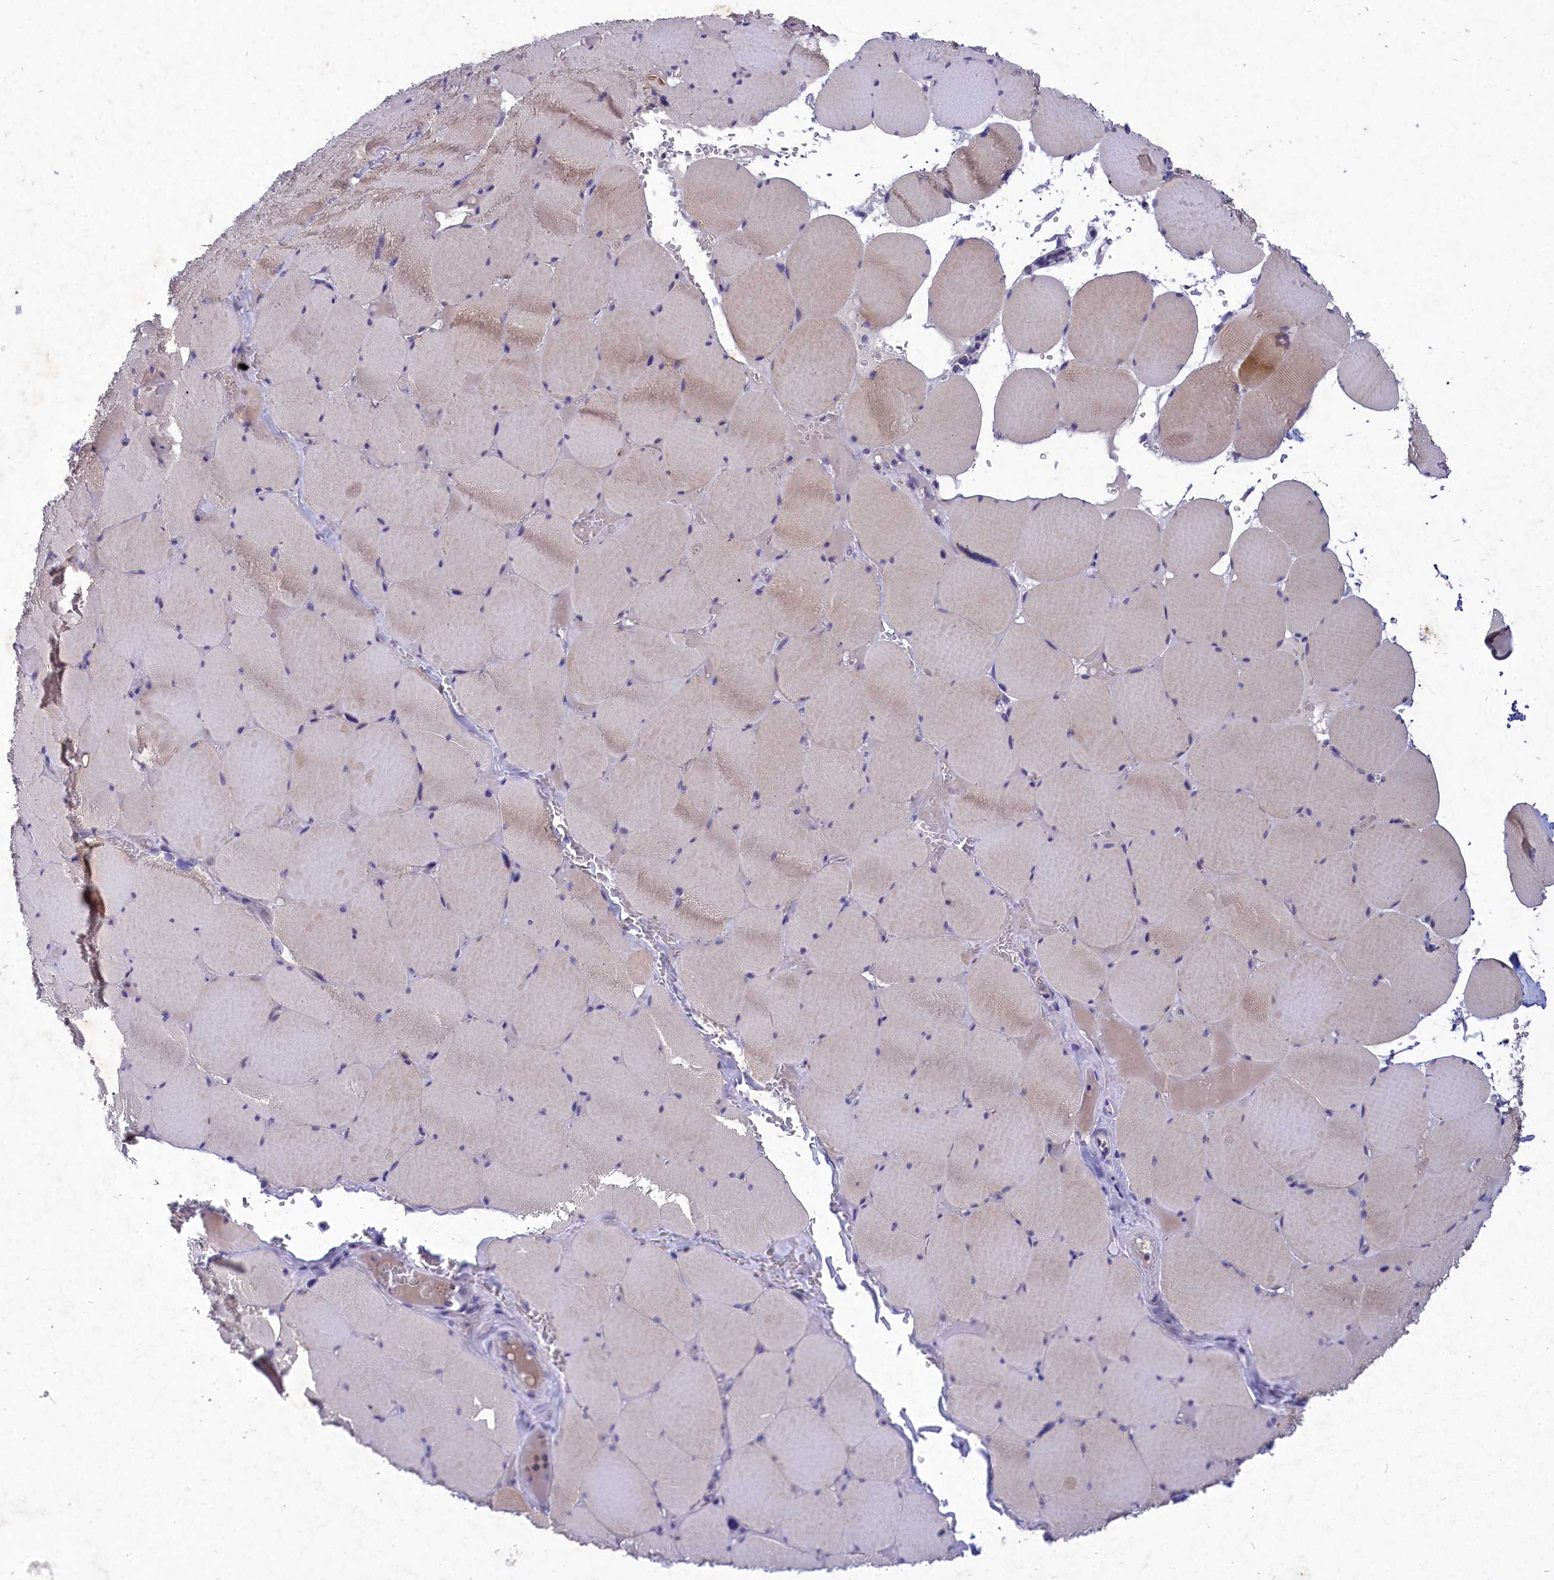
{"staining": {"intensity": "weak", "quantity": "25%-75%", "location": "cytoplasmic/membranous"}, "tissue": "skeletal muscle", "cell_type": "Myocytes", "image_type": "normal", "snomed": [{"axis": "morphology", "description": "Normal tissue, NOS"}, {"axis": "topography", "description": "Skeletal muscle"}, {"axis": "topography", "description": "Head-Neck"}], "caption": "A high-resolution photomicrograph shows IHC staining of normal skeletal muscle, which shows weak cytoplasmic/membranous staining in about 25%-75% of myocytes.", "gene": "DEFB119", "patient": {"sex": "male", "age": 66}}